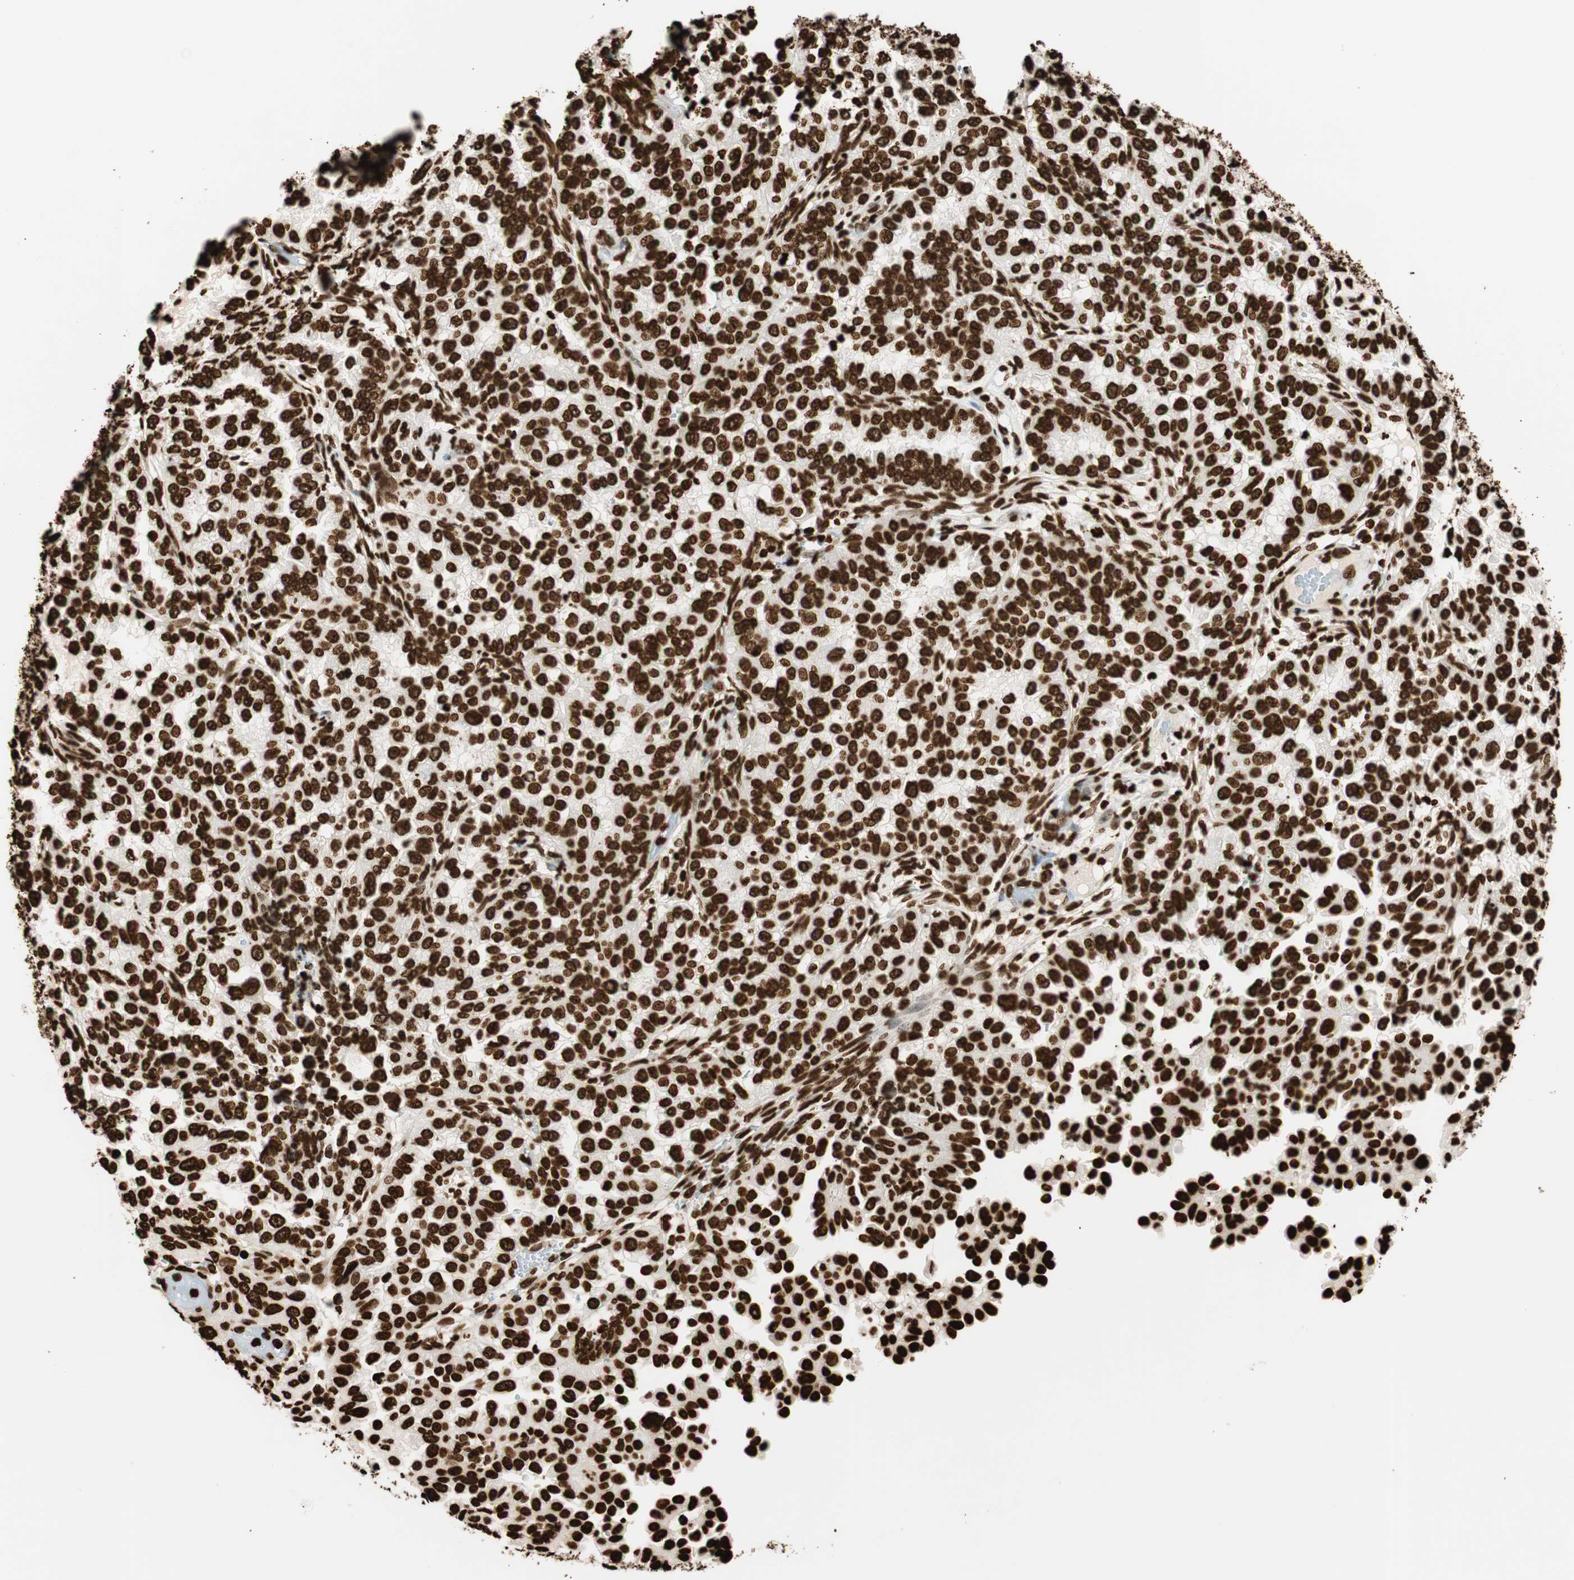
{"staining": {"intensity": "strong", "quantity": ">75%", "location": "nuclear"}, "tissue": "endometrial cancer", "cell_type": "Tumor cells", "image_type": "cancer", "snomed": [{"axis": "morphology", "description": "Adenocarcinoma, NOS"}, {"axis": "topography", "description": "Endometrium"}], "caption": "Endometrial cancer was stained to show a protein in brown. There is high levels of strong nuclear staining in about >75% of tumor cells.", "gene": "GLI2", "patient": {"sex": "female", "age": 85}}